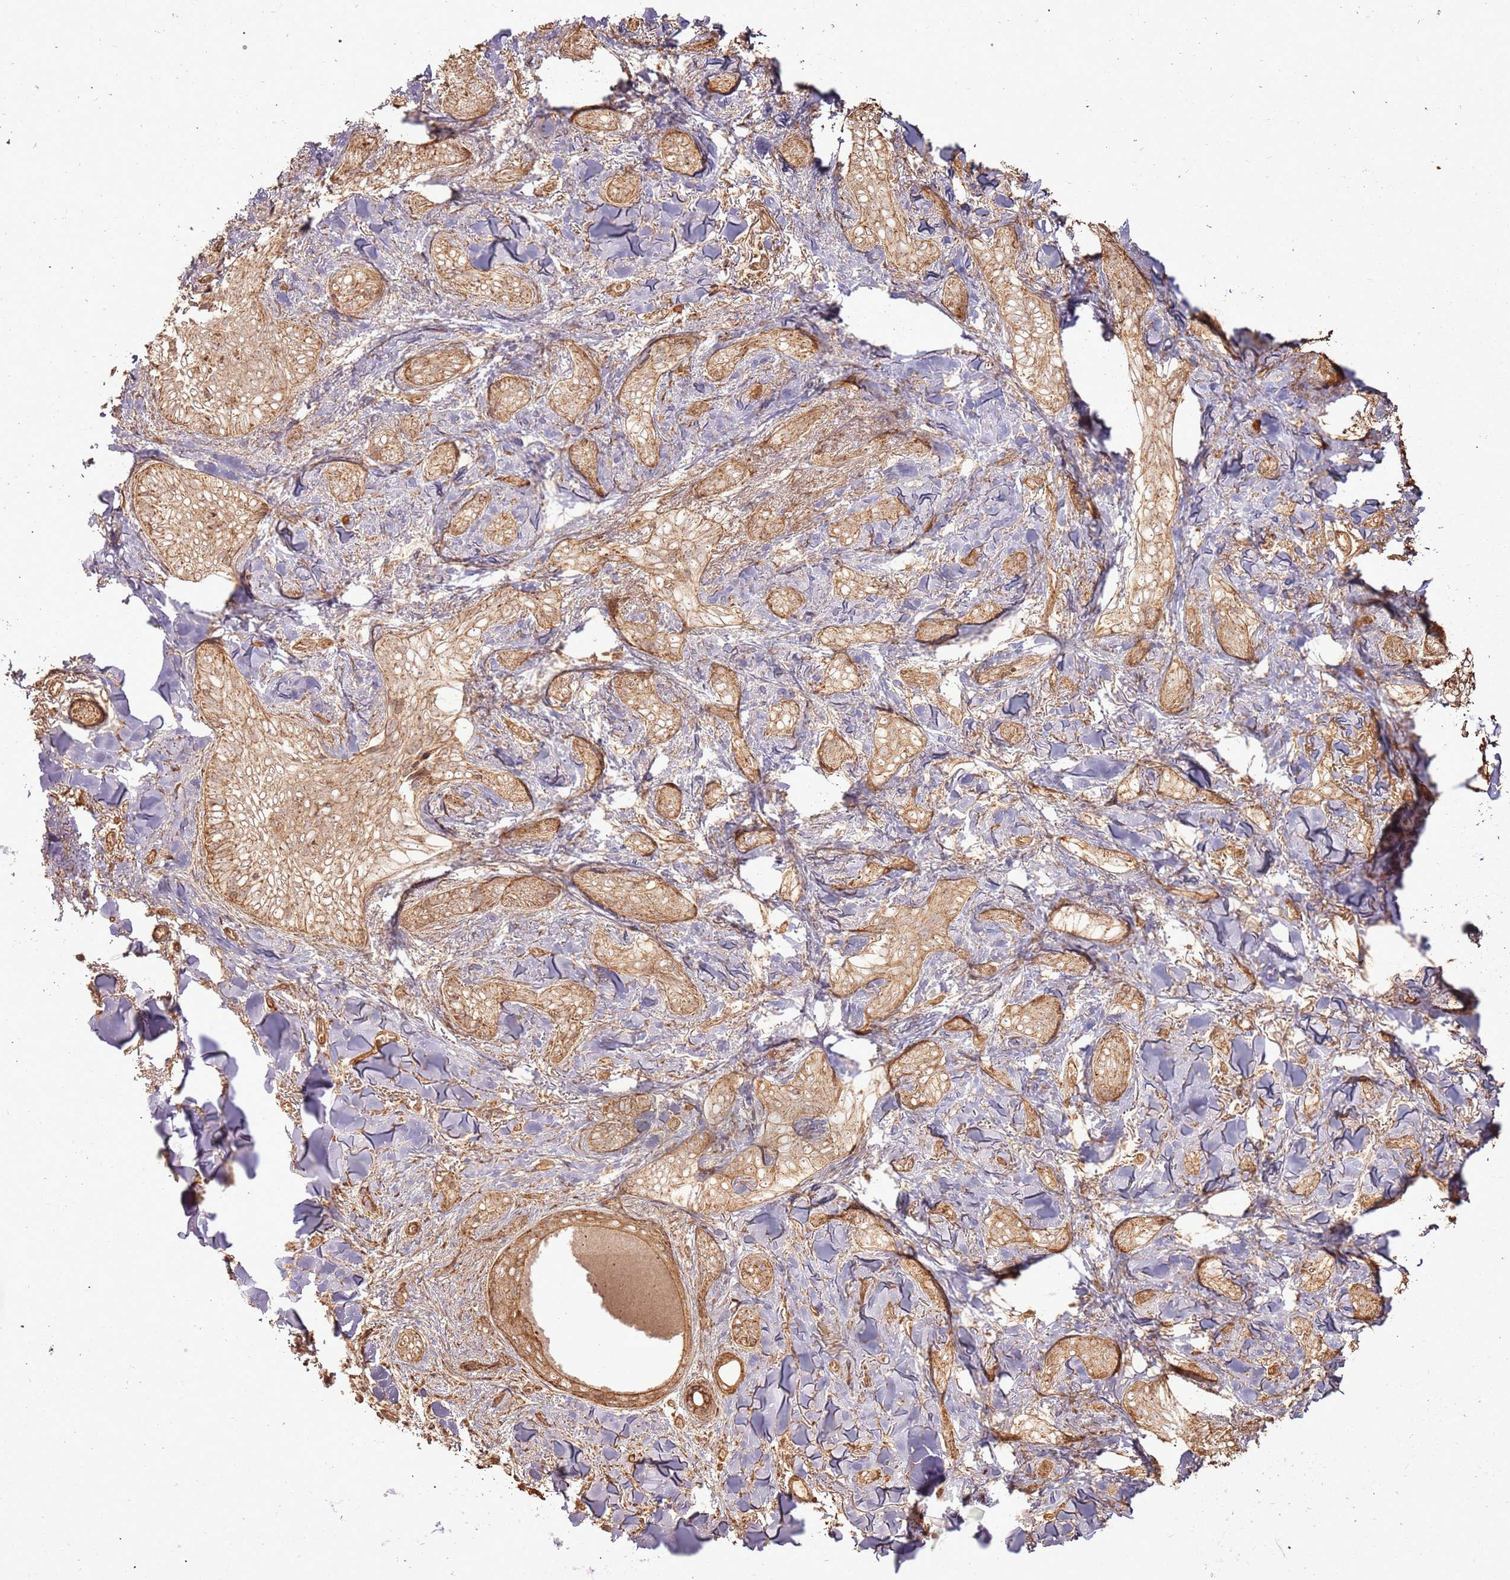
{"staining": {"intensity": "moderate", "quantity": ">75%", "location": "cytoplasmic/membranous"}, "tissue": "skin cancer", "cell_type": "Tumor cells", "image_type": "cancer", "snomed": [{"axis": "morphology", "description": "Basal cell carcinoma"}, {"axis": "topography", "description": "Skin"}], "caption": "Immunohistochemical staining of human skin basal cell carcinoma reveals medium levels of moderate cytoplasmic/membranous positivity in approximately >75% of tumor cells. (brown staining indicates protein expression, while blue staining denotes nuclei).", "gene": "MRPS6", "patient": {"sex": "female", "age": 55}}